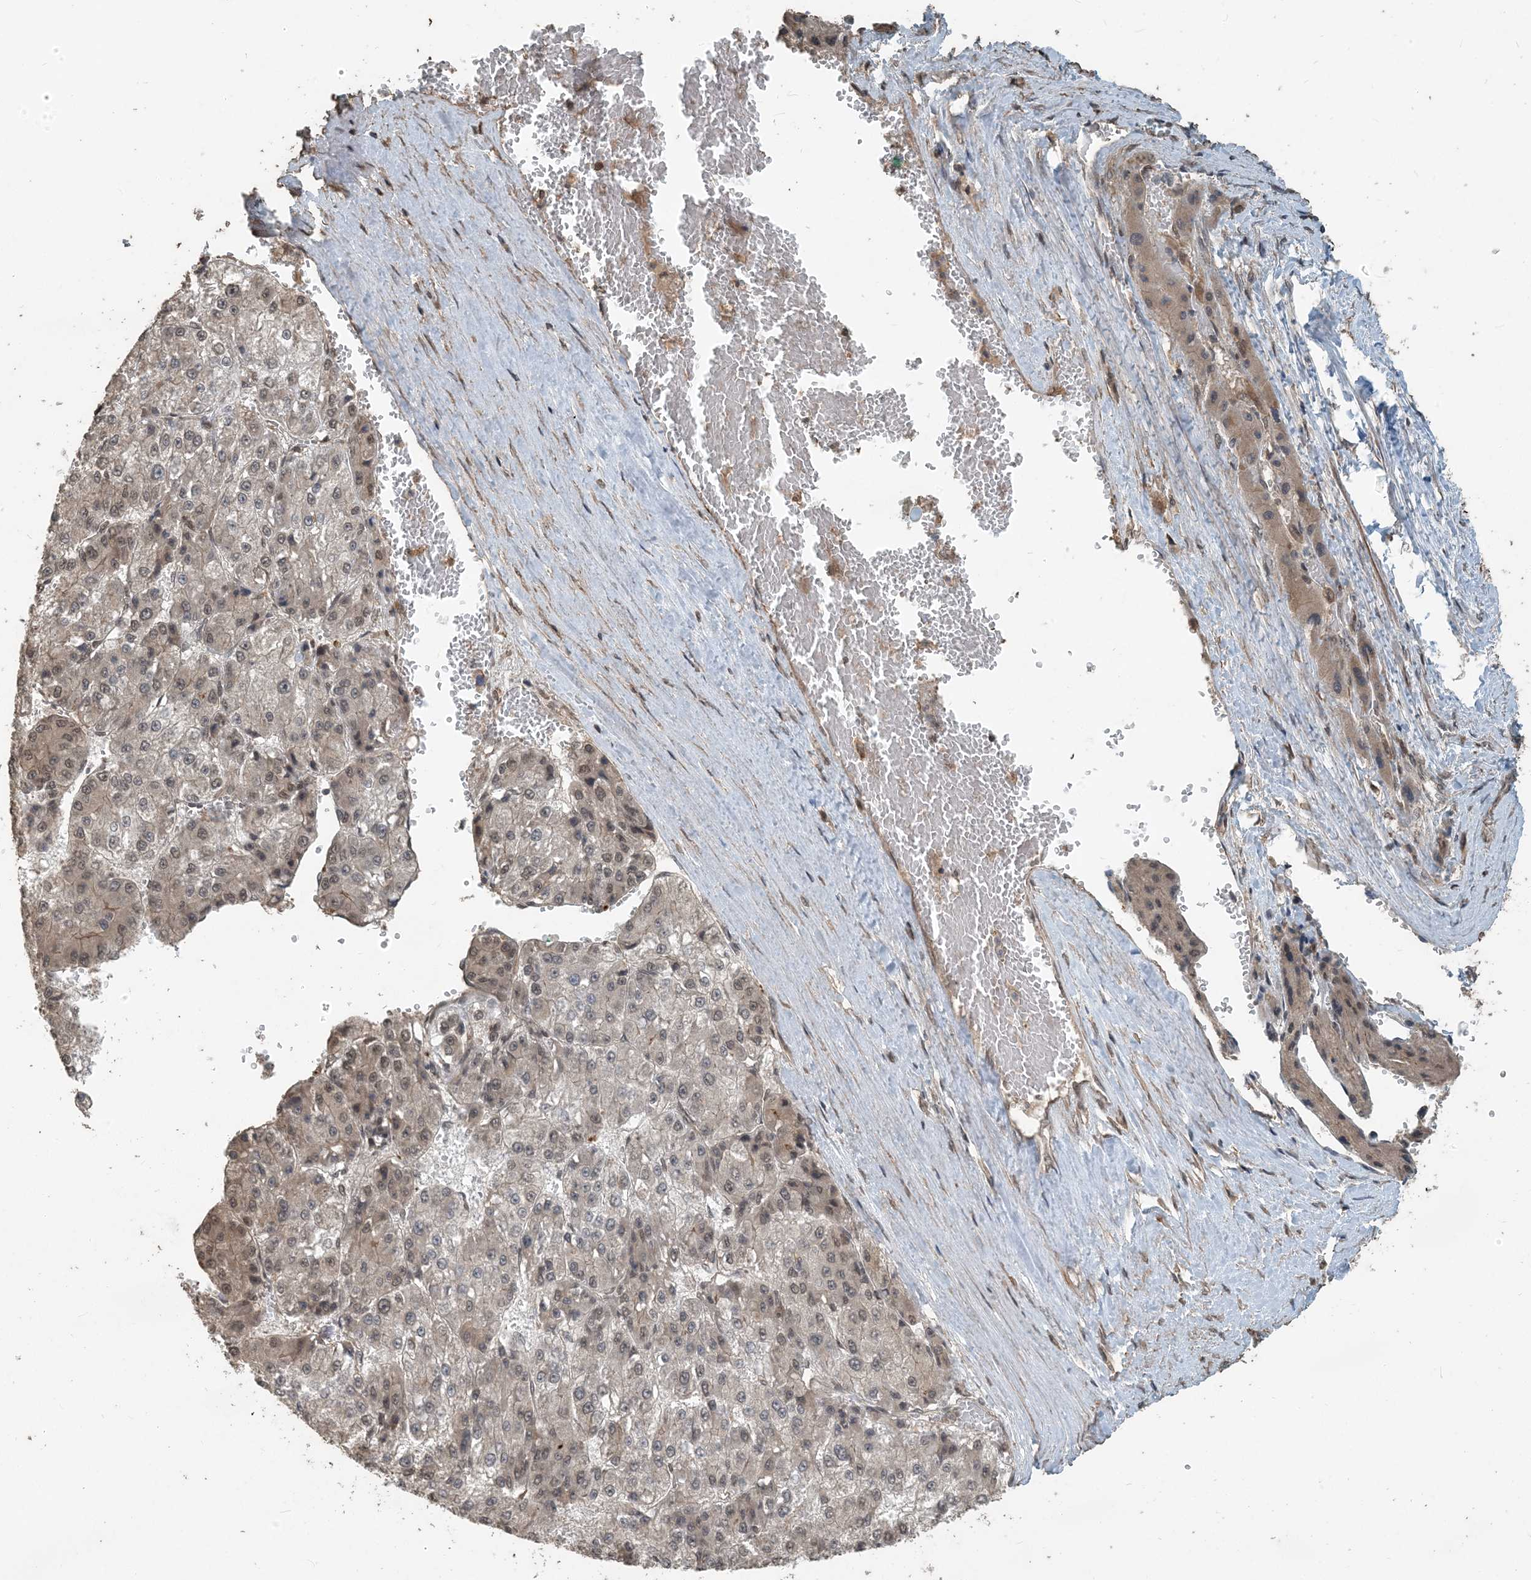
{"staining": {"intensity": "weak", "quantity": "25%-75%", "location": "cytoplasmic/membranous,nuclear"}, "tissue": "liver cancer", "cell_type": "Tumor cells", "image_type": "cancer", "snomed": [{"axis": "morphology", "description": "Carcinoma, Hepatocellular, NOS"}, {"axis": "topography", "description": "Liver"}], "caption": "An image of liver hepatocellular carcinoma stained for a protein exhibits weak cytoplasmic/membranous and nuclear brown staining in tumor cells.", "gene": "ZC3H12A", "patient": {"sex": "female", "age": 73}}